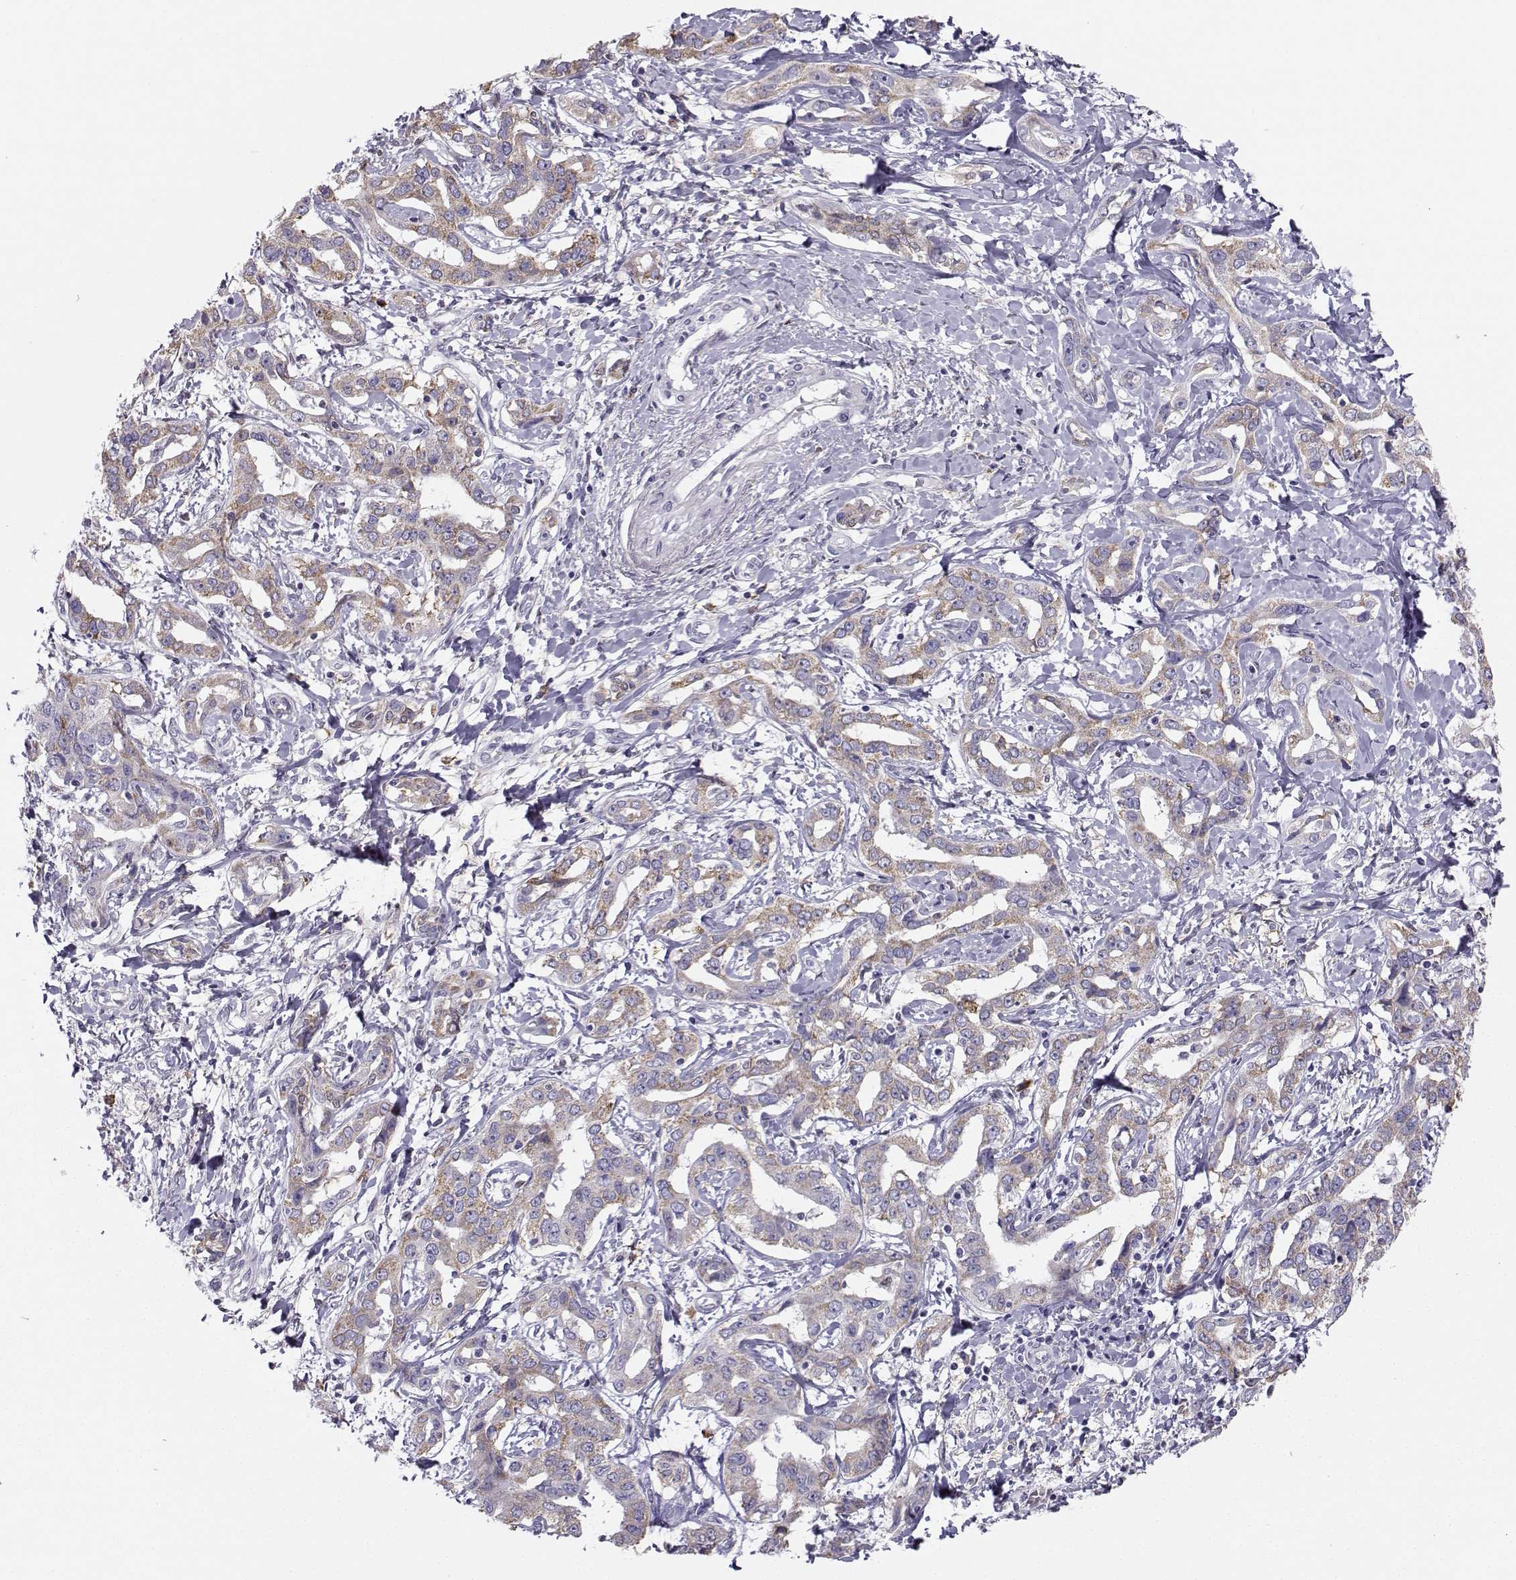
{"staining": {"intensity": "moderate", "quantity": ">75%", "location": "cytoplasmic/membranous"}, "tissue": "liver cancer", "cell_type": "Tumor cells", "image_type": "cancer", "snomed": [{"axis": "morphology", "description": "Cholangiocarcinoma"}, {"axis": "topography", "description": "Liver"}], "caption": "Tumor cells show medium levels of moderate cytoplasmic/membranous staining in about >75% of cells in liver cancer (cholangiocarcinoma). Nuclei are stained in blue.", "gene": "DCLK3", "patient": {"sex": "male", "age": 59}}